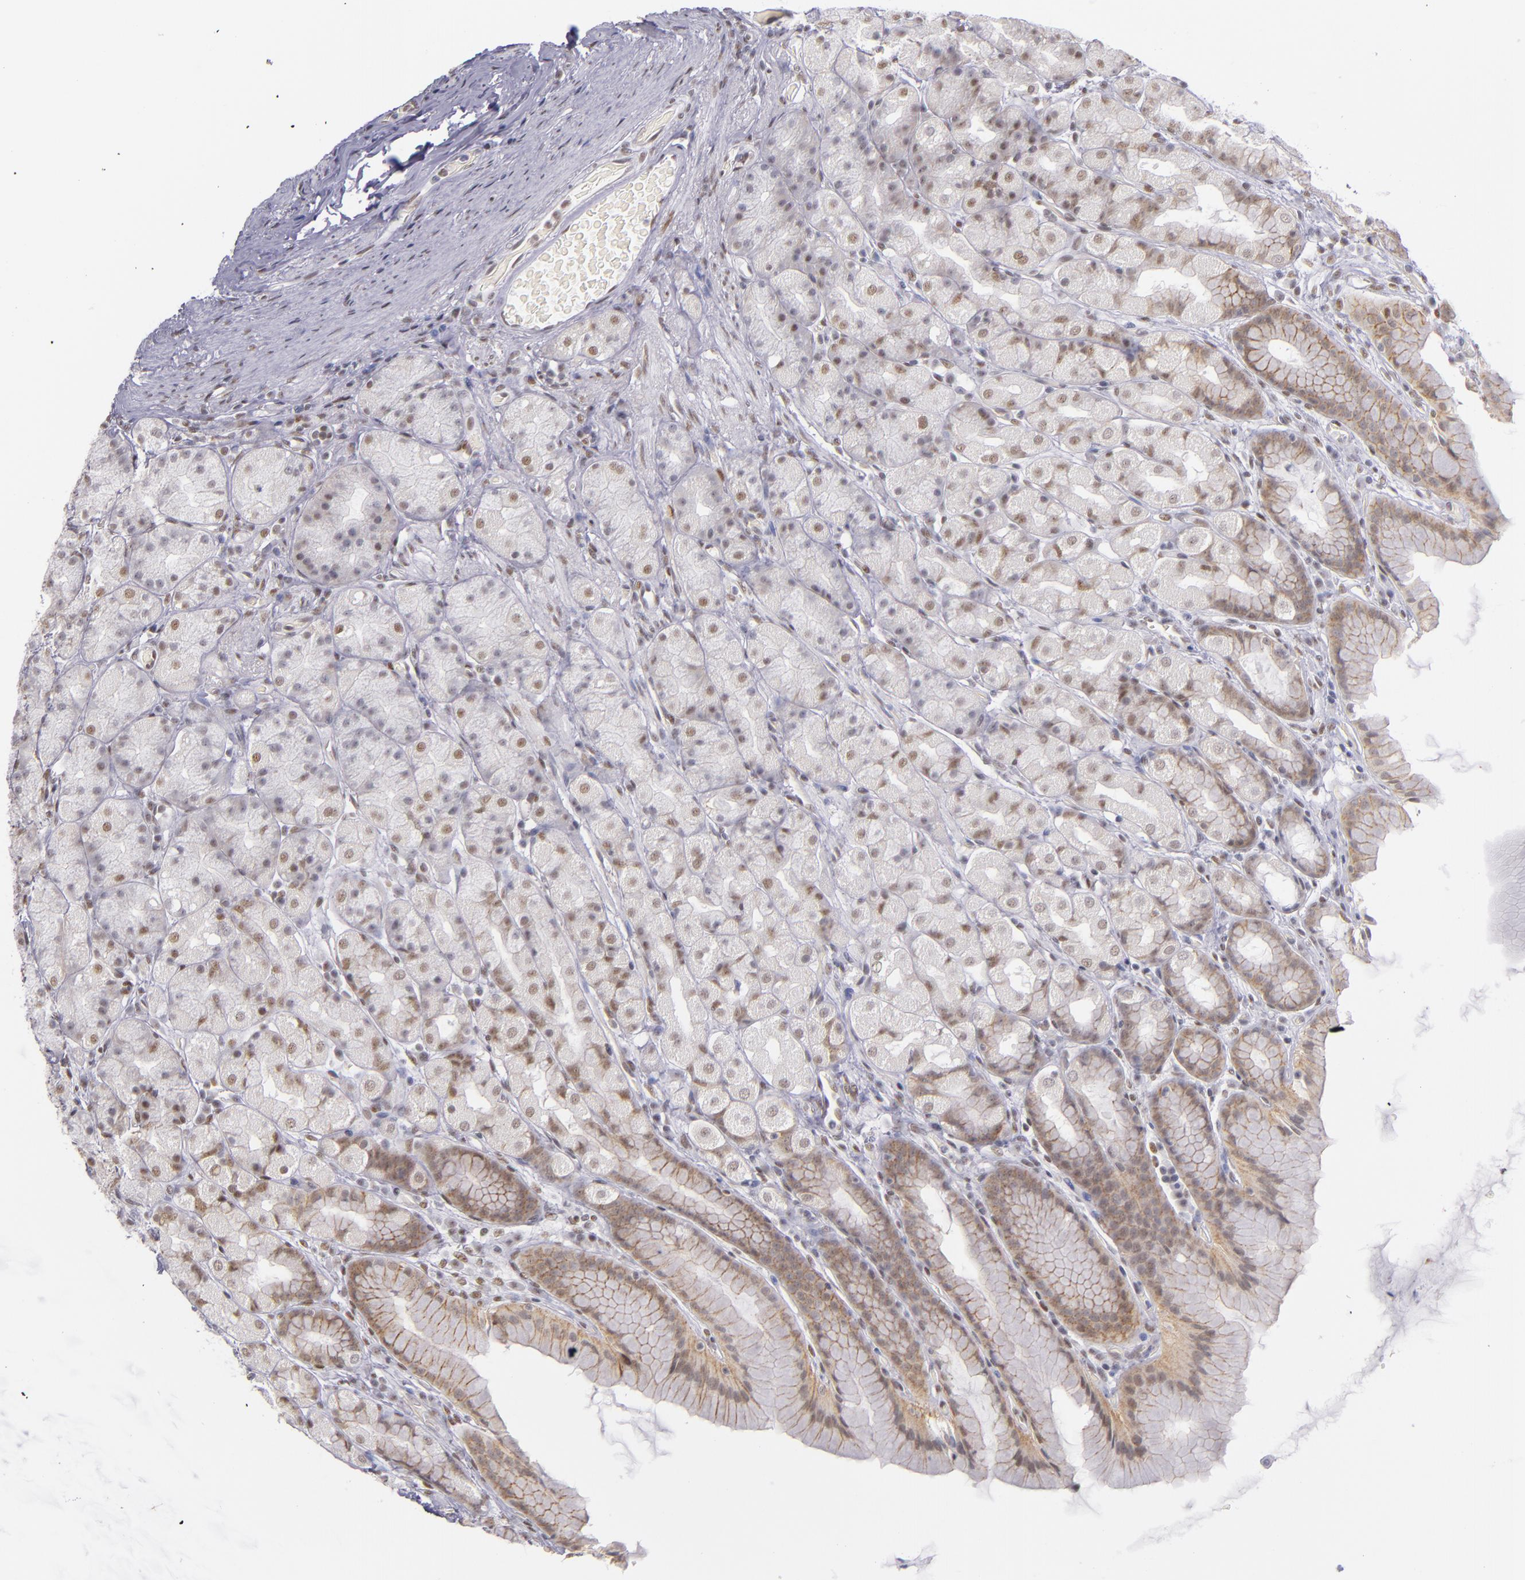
{"staining": {"intensity": "moderate", "quantity": "25%-75%", "location": "nuclear"}, "tissue": "stomach", "cell_type": "Glandular cells", "image_type": "normal", "snomed": [{"axis": "morphology", "description": "Normal tissue, NOS"}, {"axis": "topography", "description": "Stomach, upper"}], "caption": "Glandular cells exhibit moderate nuclear expression in approximately 25%-75% of cells in benign stomach. The staining is performed using DAB (3,3'-diaminobenzidine) brown chromogen to label protein expression. The nuclei are counter-stained blue using hematoxylin.", "gene": "NCOR2", "patient": {"sex": "male", "age": 68}}